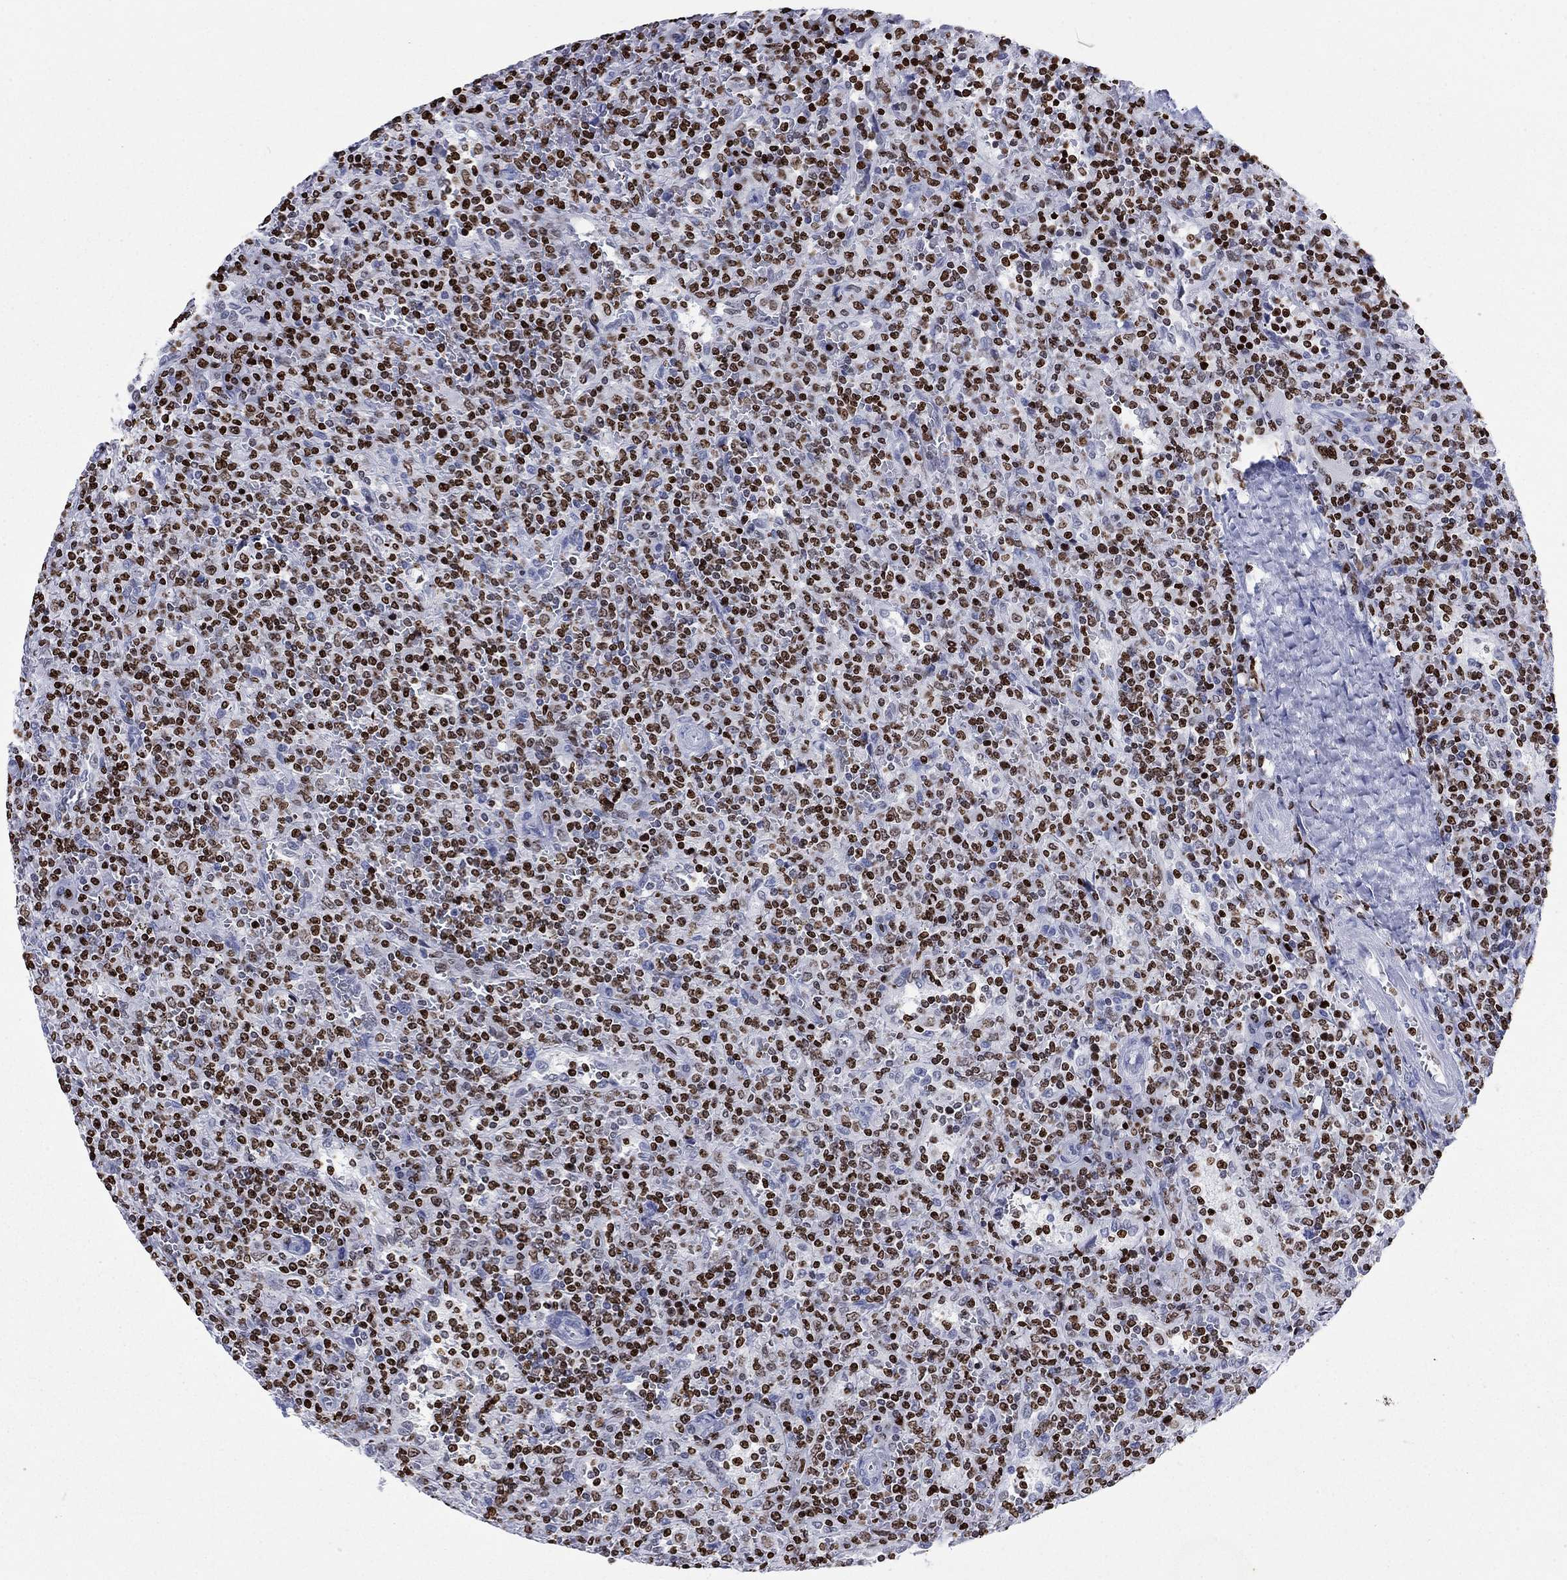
{"staining": {"intensity": "strong", "quantity": "25%-75%", "location": "nuclear"}, "tissue": "lymphoma", "cell_type": "Tumor cells", "image_type": "cancer", "snomed": [{"axis": "morphology", "description": "Malignant lymphoma, non-Hodgkin's type, Low grade"}, {"axis": "topography", "description": "Spleen"}], "caption": "A brown stain labels strong nuclear positivity of a protein in low-grade malignant lymphoma, non-Hodgkin's type tumor cells. Ihc stains the protein in brown and the nuclei are stained blue.", "gene": "H1-5", "patient": {"sex": "male", "age": 62}}